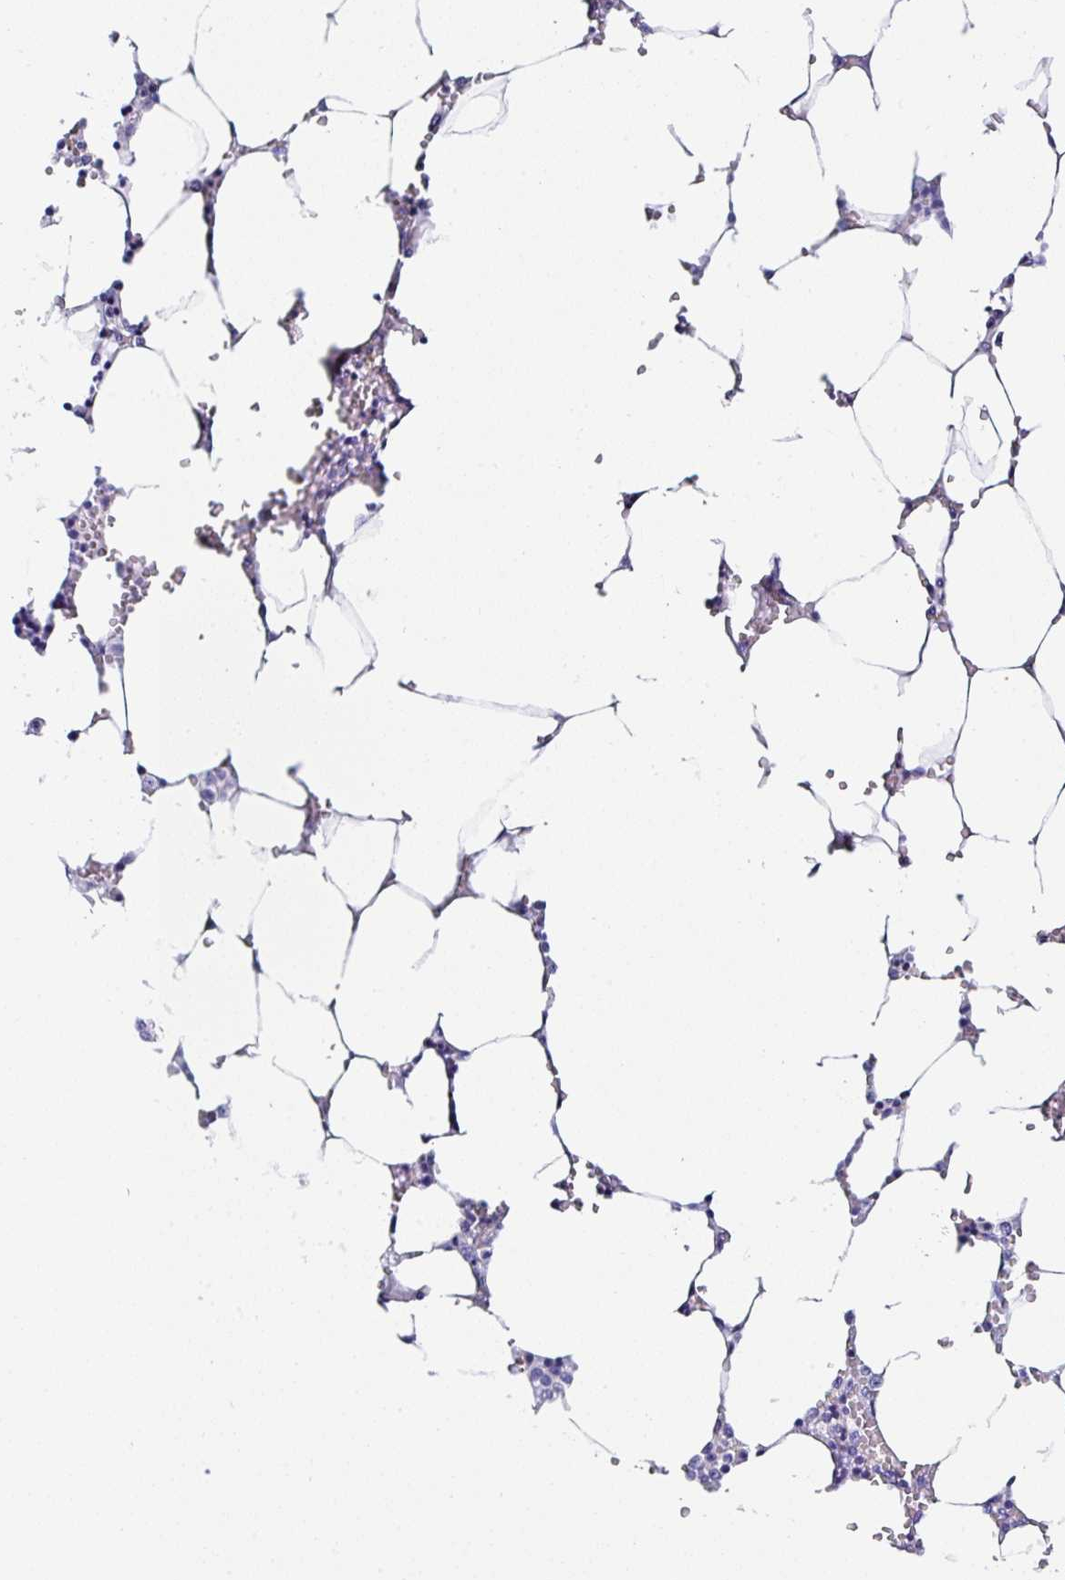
{"staining": {"intensity": "negative", "quantity": "none", "location": "none"}, "tissue": "bone marrow", "cell_type": "Hematopoietic cells", "image_type": "normal", "snomed": [{"axis": "morphology", "description": "Normal tissue, NOS"}, {"axis": "topography", "description": "Bone marrow"}], "caption": "Normal bone marrow was stained to show a protein in brown. There is no significant positivity in hematopoietic cells.", "gene": "TMPRSS11E", "patient": {"sex": "male", "age": 64}}